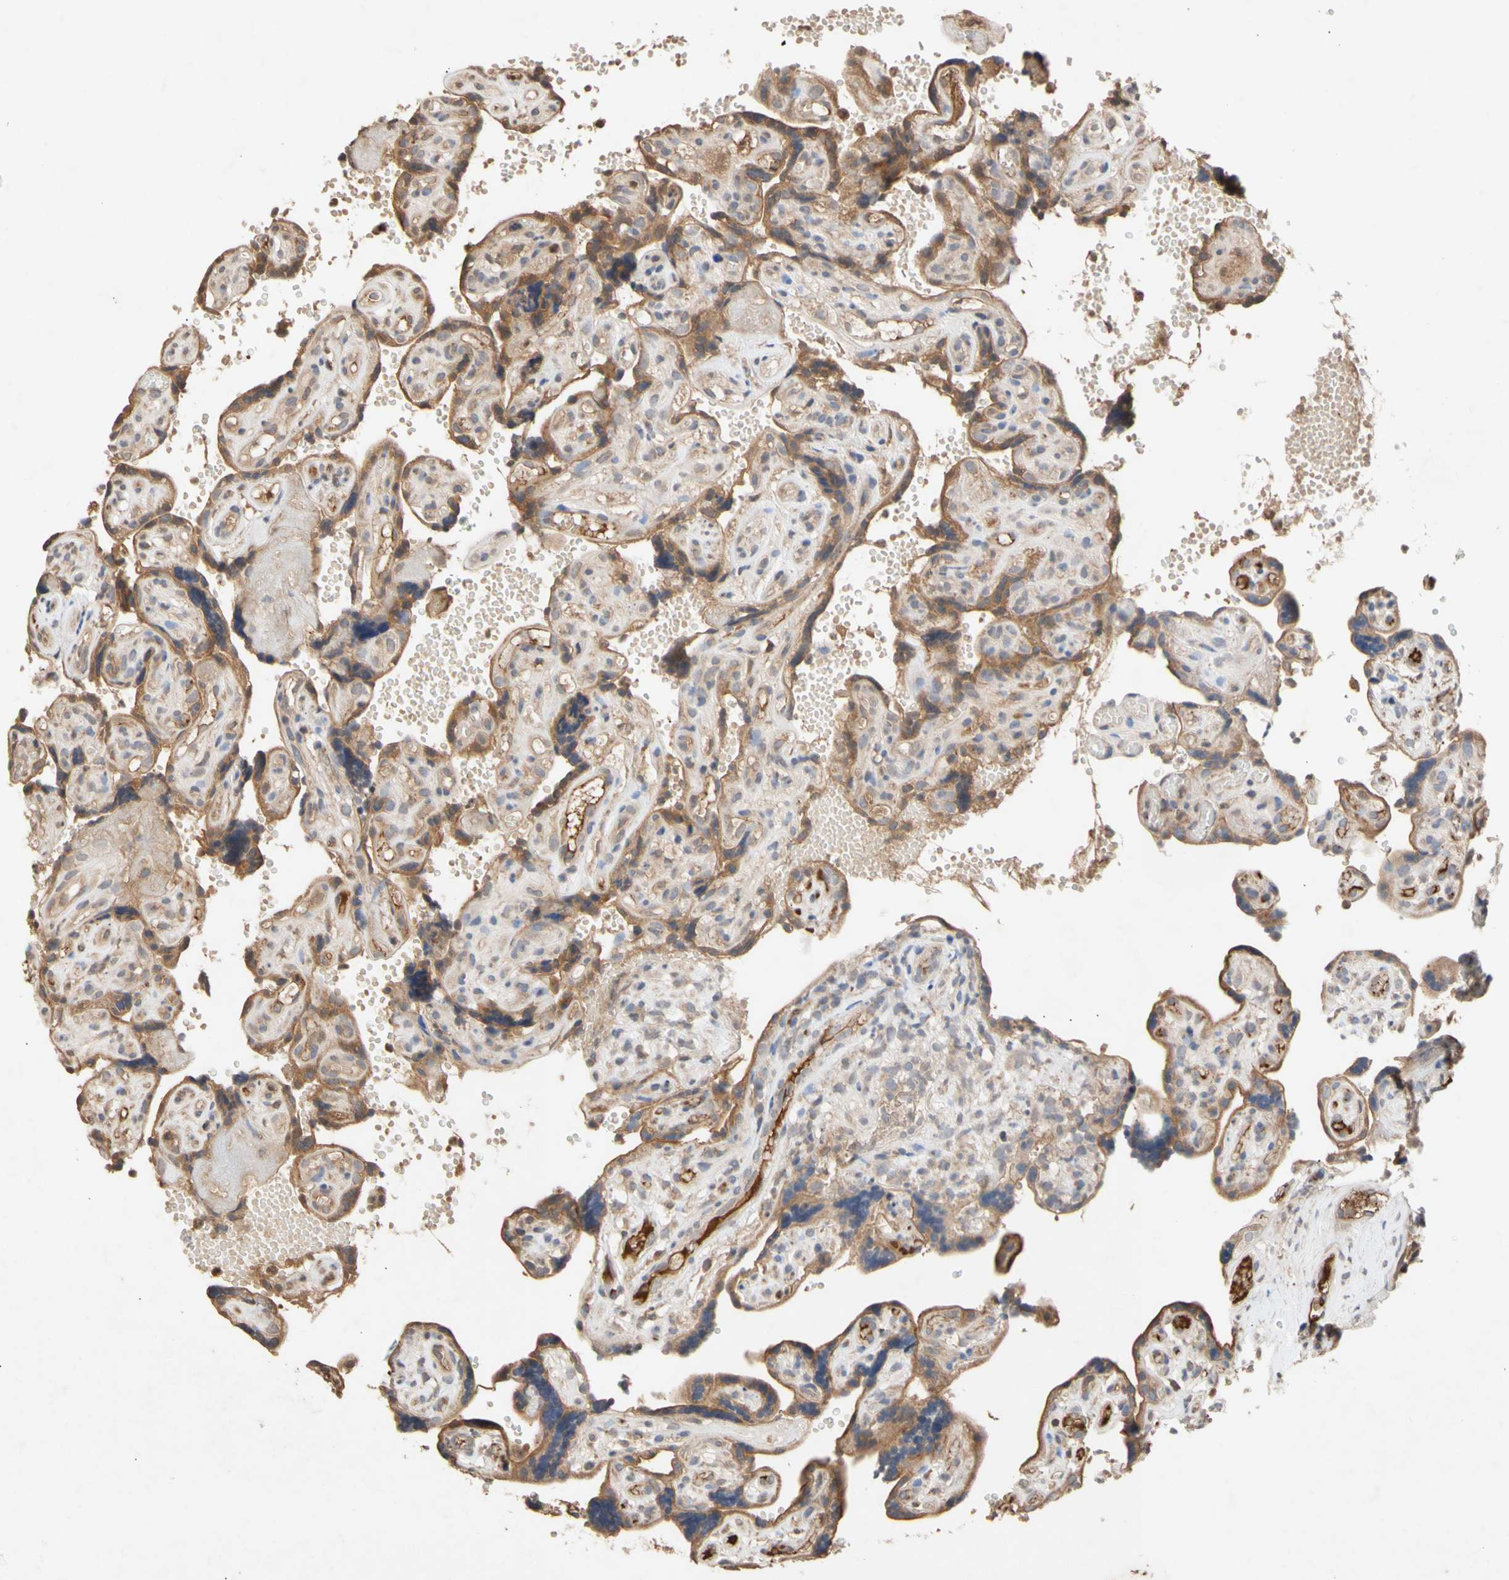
{"staining": {"intensity": "strong", "quantity": ">75%", "location": "cytoplasmic/membranous"}, "tissue": "placenta", "cell_type": "Trophoblastic cells", "image_type": "normal", "snomed": [{"axis": "morphology", "description": "Normal tissue, NOS"}, {"axis": "topography", "description": "Placenta"}], "caption": "Trophoblastic cells display high levels of strong cytoplasmic/membranous positivity in about >75% of cells in benign placenta.", "gene": "NECTIN3", "patient": {"sex": "female", "age": 30}}